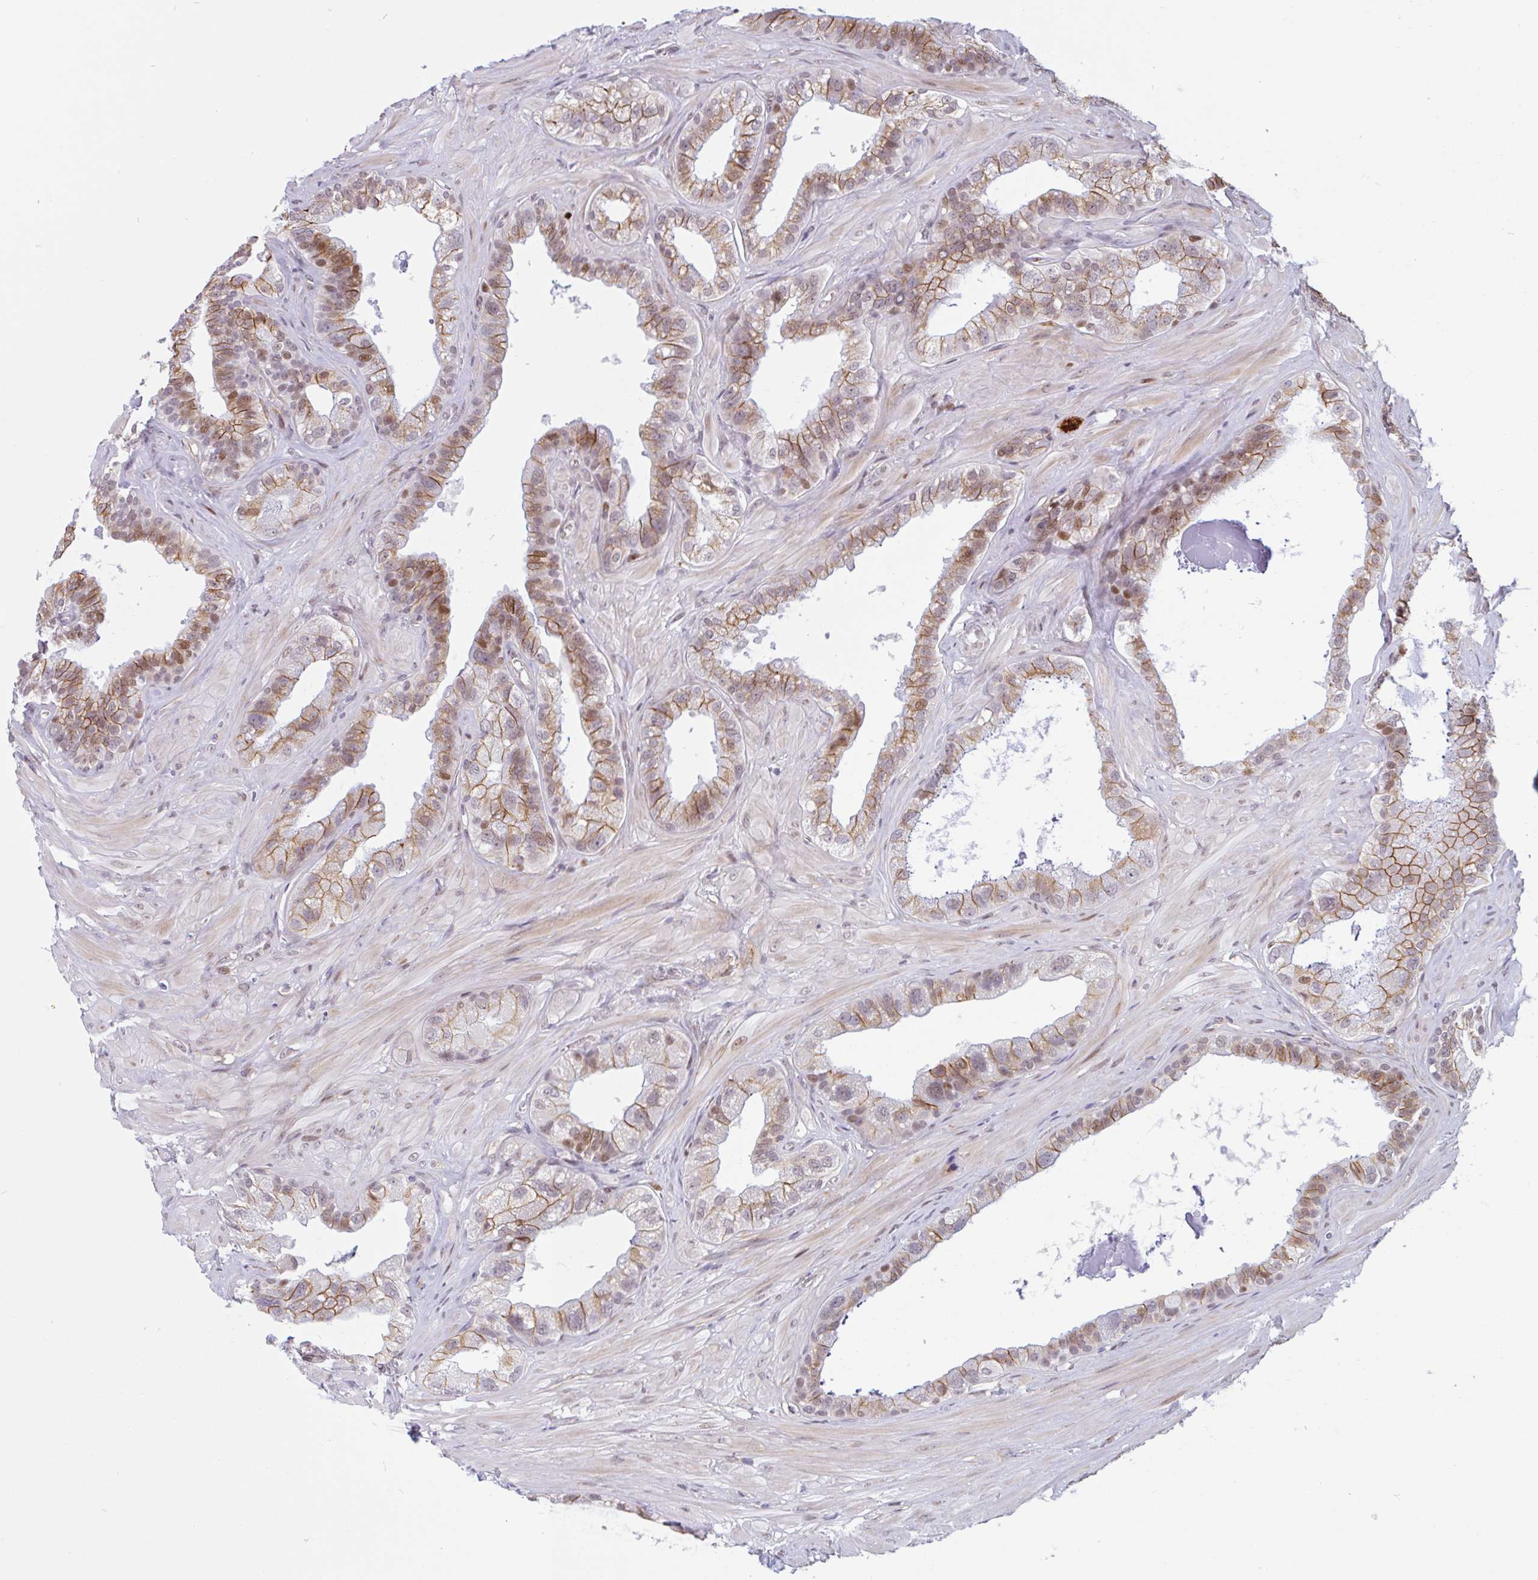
{"staining": {"intensity": "moderate", "quantity": ">75%", "location": "cytoplasmic/membranous,nuclear"}, "tissue": "seminal vesicle", "cell_type": "Glandular cells", "image_type": "normal", "snomed": [{"axis": "morphology", "description": "Normal tissue, NOS"}, {"axis": "topography", "description": "Seminal veicle"}, {"axis": "topography", "description": "Peripheral nerve tissue"}], "caption": "About >75% of glandular cells in benign human seminal vesicle demonstrate moderate cytoplasmic/membranous,nuclear protein staining as visualized by brown immunohistochemical staining.", "gene": "TMEM119", "patient": {"sex": "male", "age": 76}}